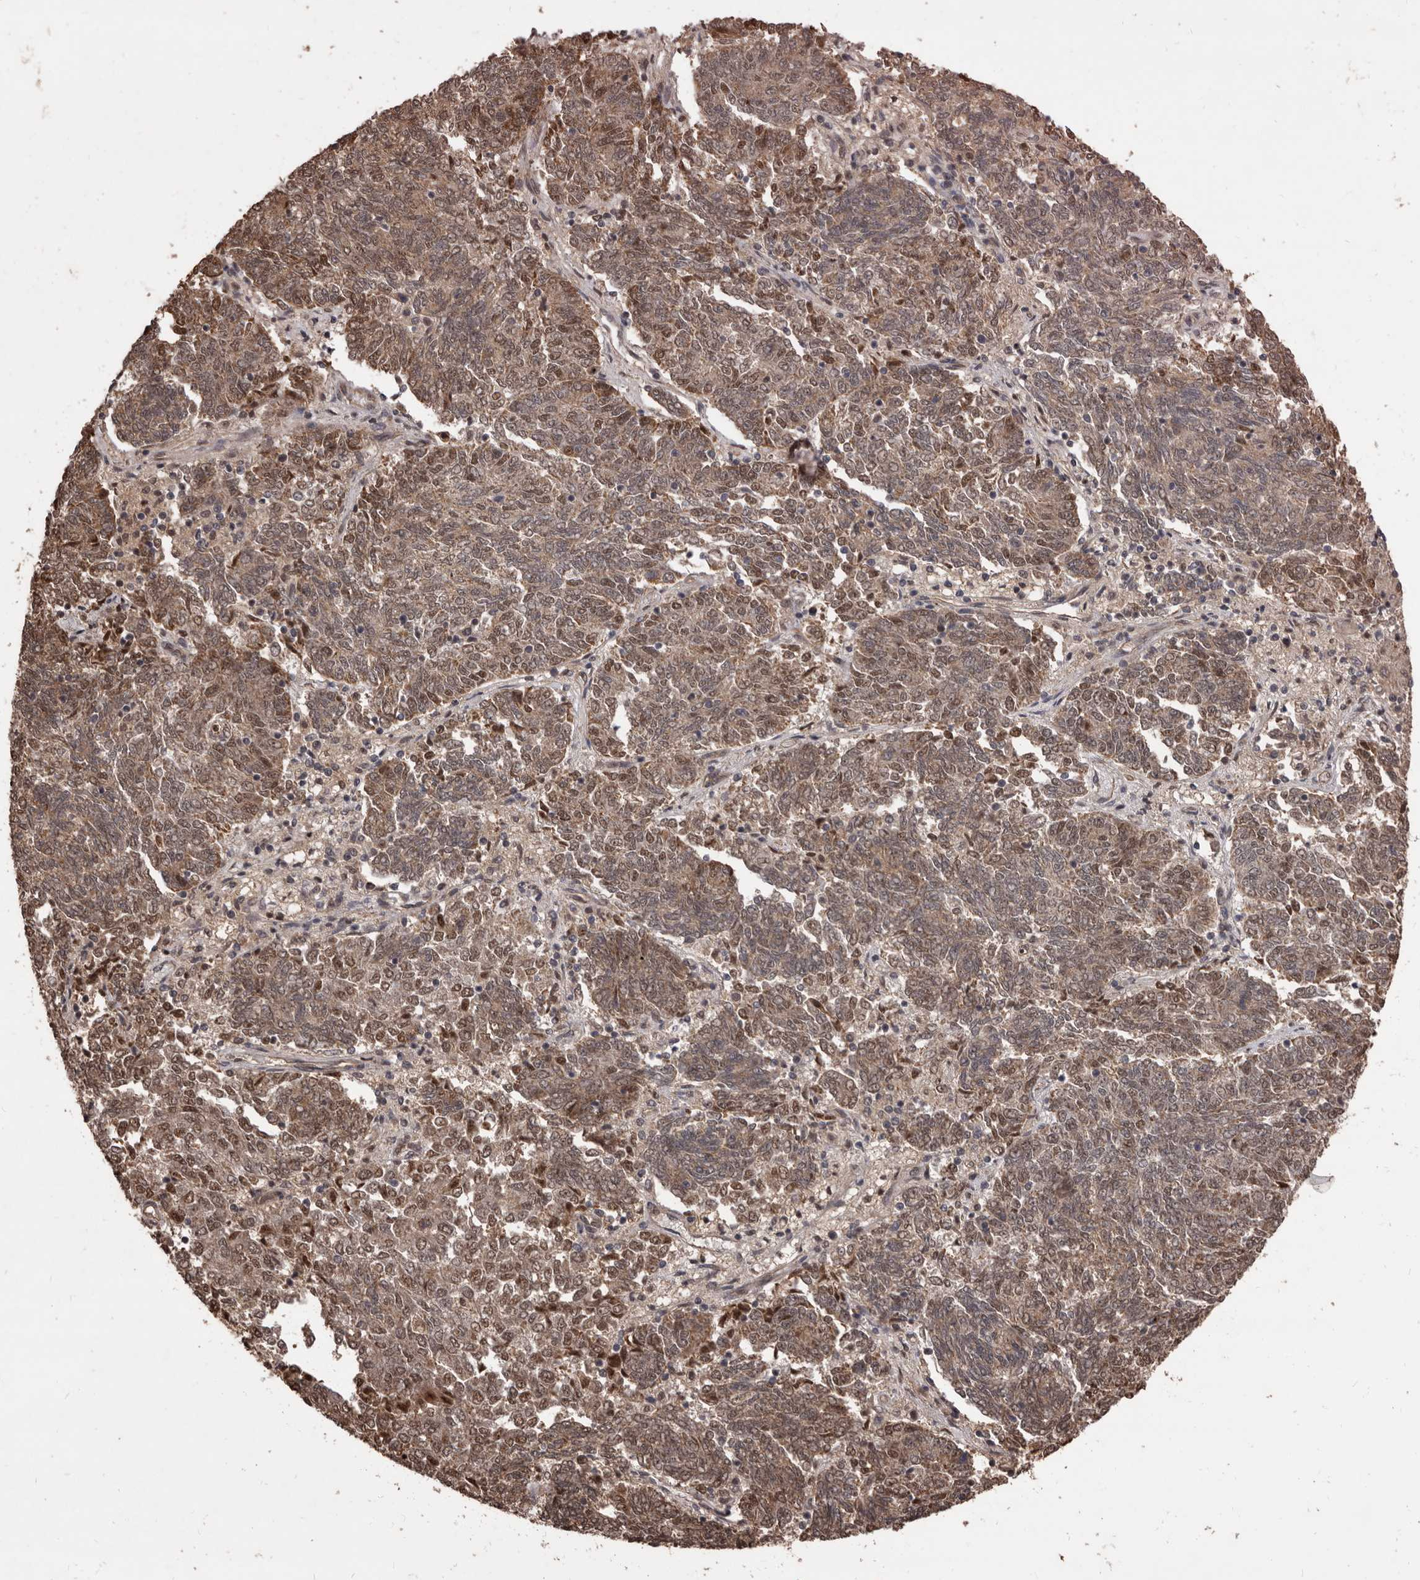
{"staining": {"intensity": "moderate", "quantity": "25%-75%", "location": "nuclear"}, "tissue": "endometrial cancer", "cell_type": "Tumor cells", "image_type": "cancer", "snomed": [{"axis": "morphology", "description": "Adenocarcinoma, NOS"}, {"axis": "topography", "description": "Endometrium"}], "caption": "Human endometrial cancer (adenocarcinoma) stained for a protein (brown) demonstrates moderate nuclear positive expression in about 25%-75% of tumor cells.", "gene": "AHR", "patient": {"sex": "female", "age": 80}}